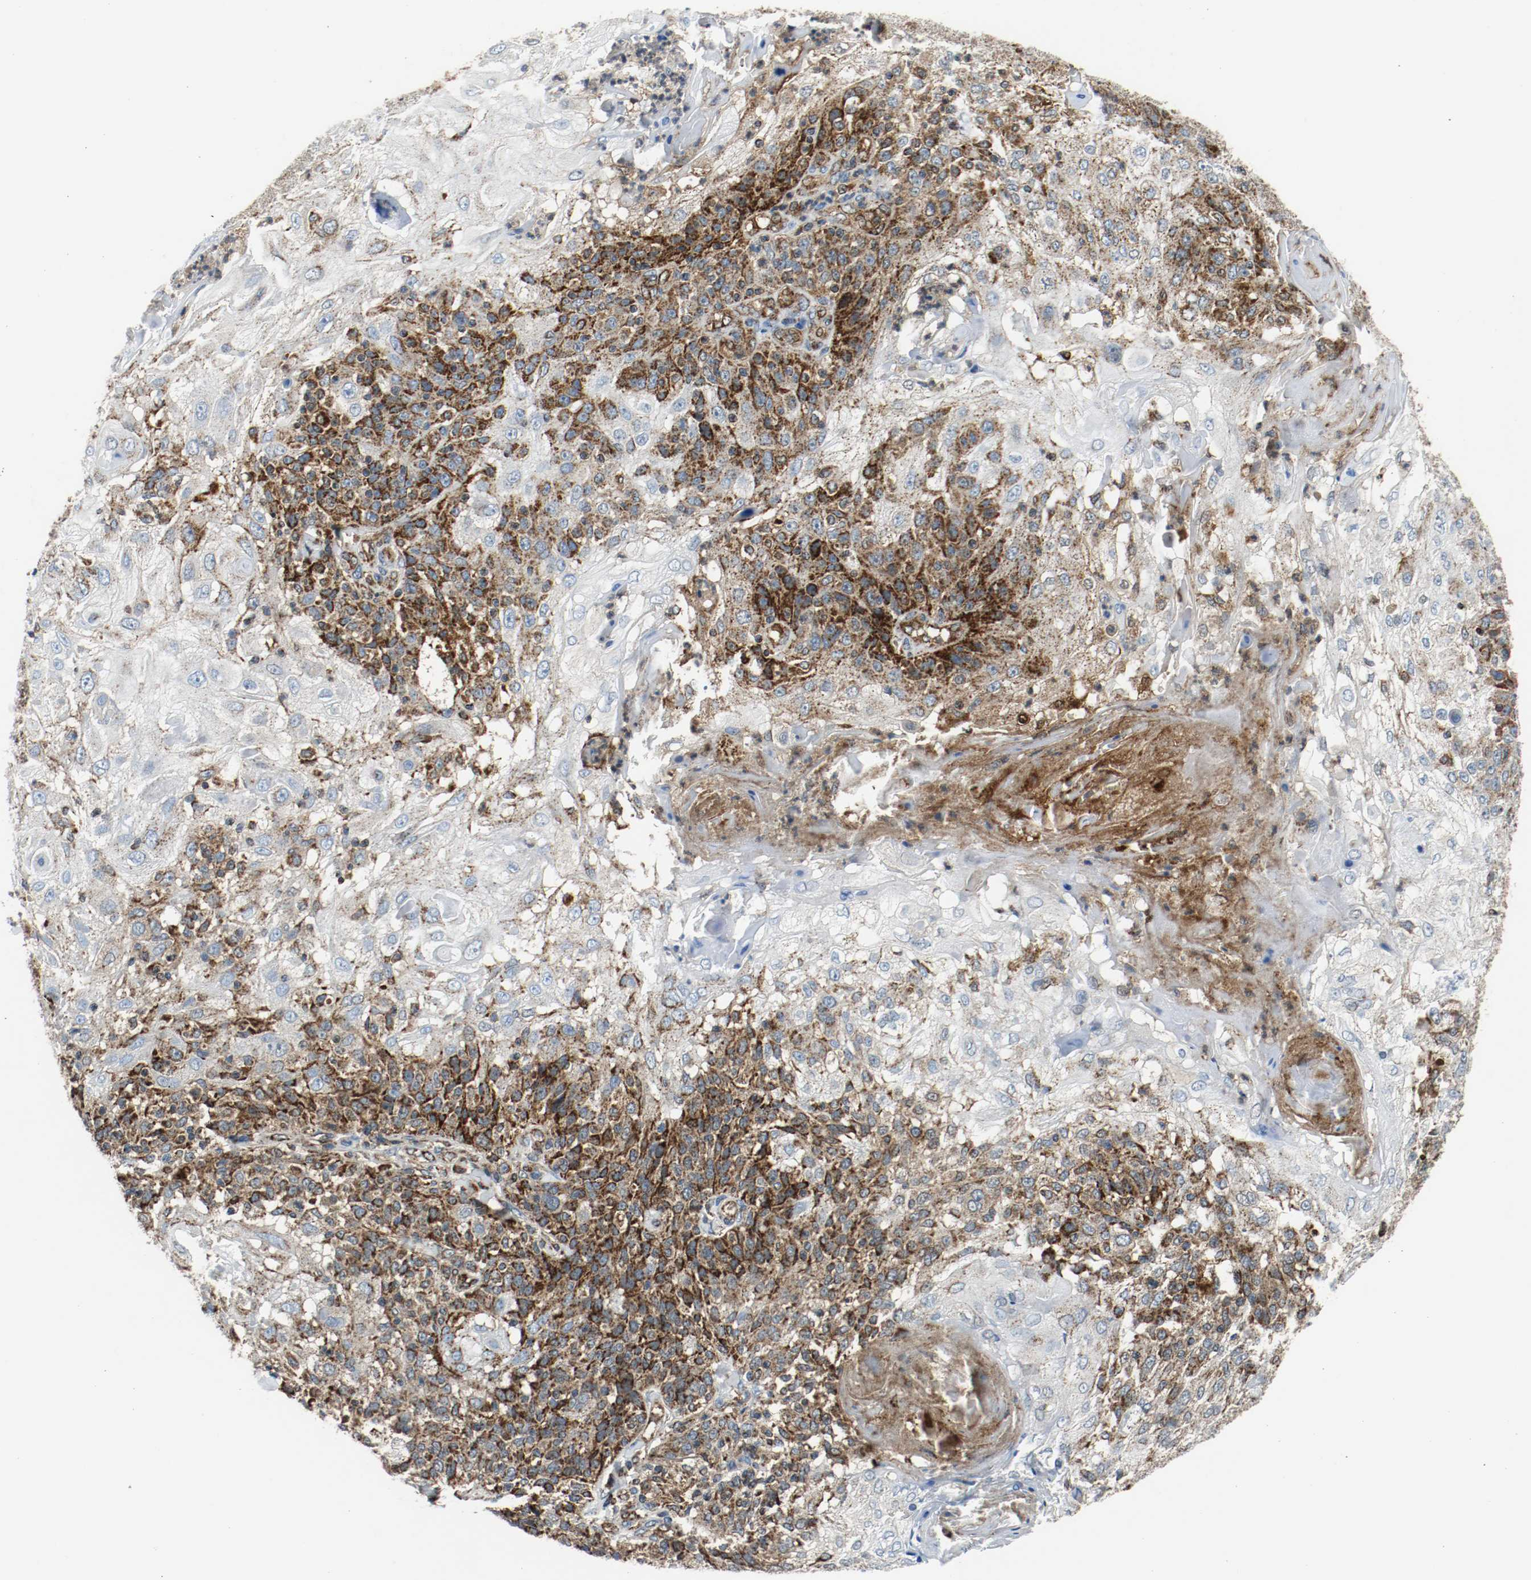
{"staining": {"intensity": "strong", "quantity": "25%-75%", "location": "cytoplasmic/membranous"}, "tissue": "skin cancer", "cell_type": "Tumor cells", "image_type": "cancer", "snomed": [{"axis": "morphology", "description": "Normal tissue, NOS"}, {"axis": "morphology", "description": "Squamous cell carcinoma, NOS"}, {"axis": "topography", "description": "Skin"}], "caption": "Brown immunohistochemical staining in human skin squamous cell carcinoma demonstrates strong cytoplasmic/membranous staining in approximately 25%-75% of tumor cells.", "gene": "TXNRD1", "patient": {"sex": "female", "age": 83}}